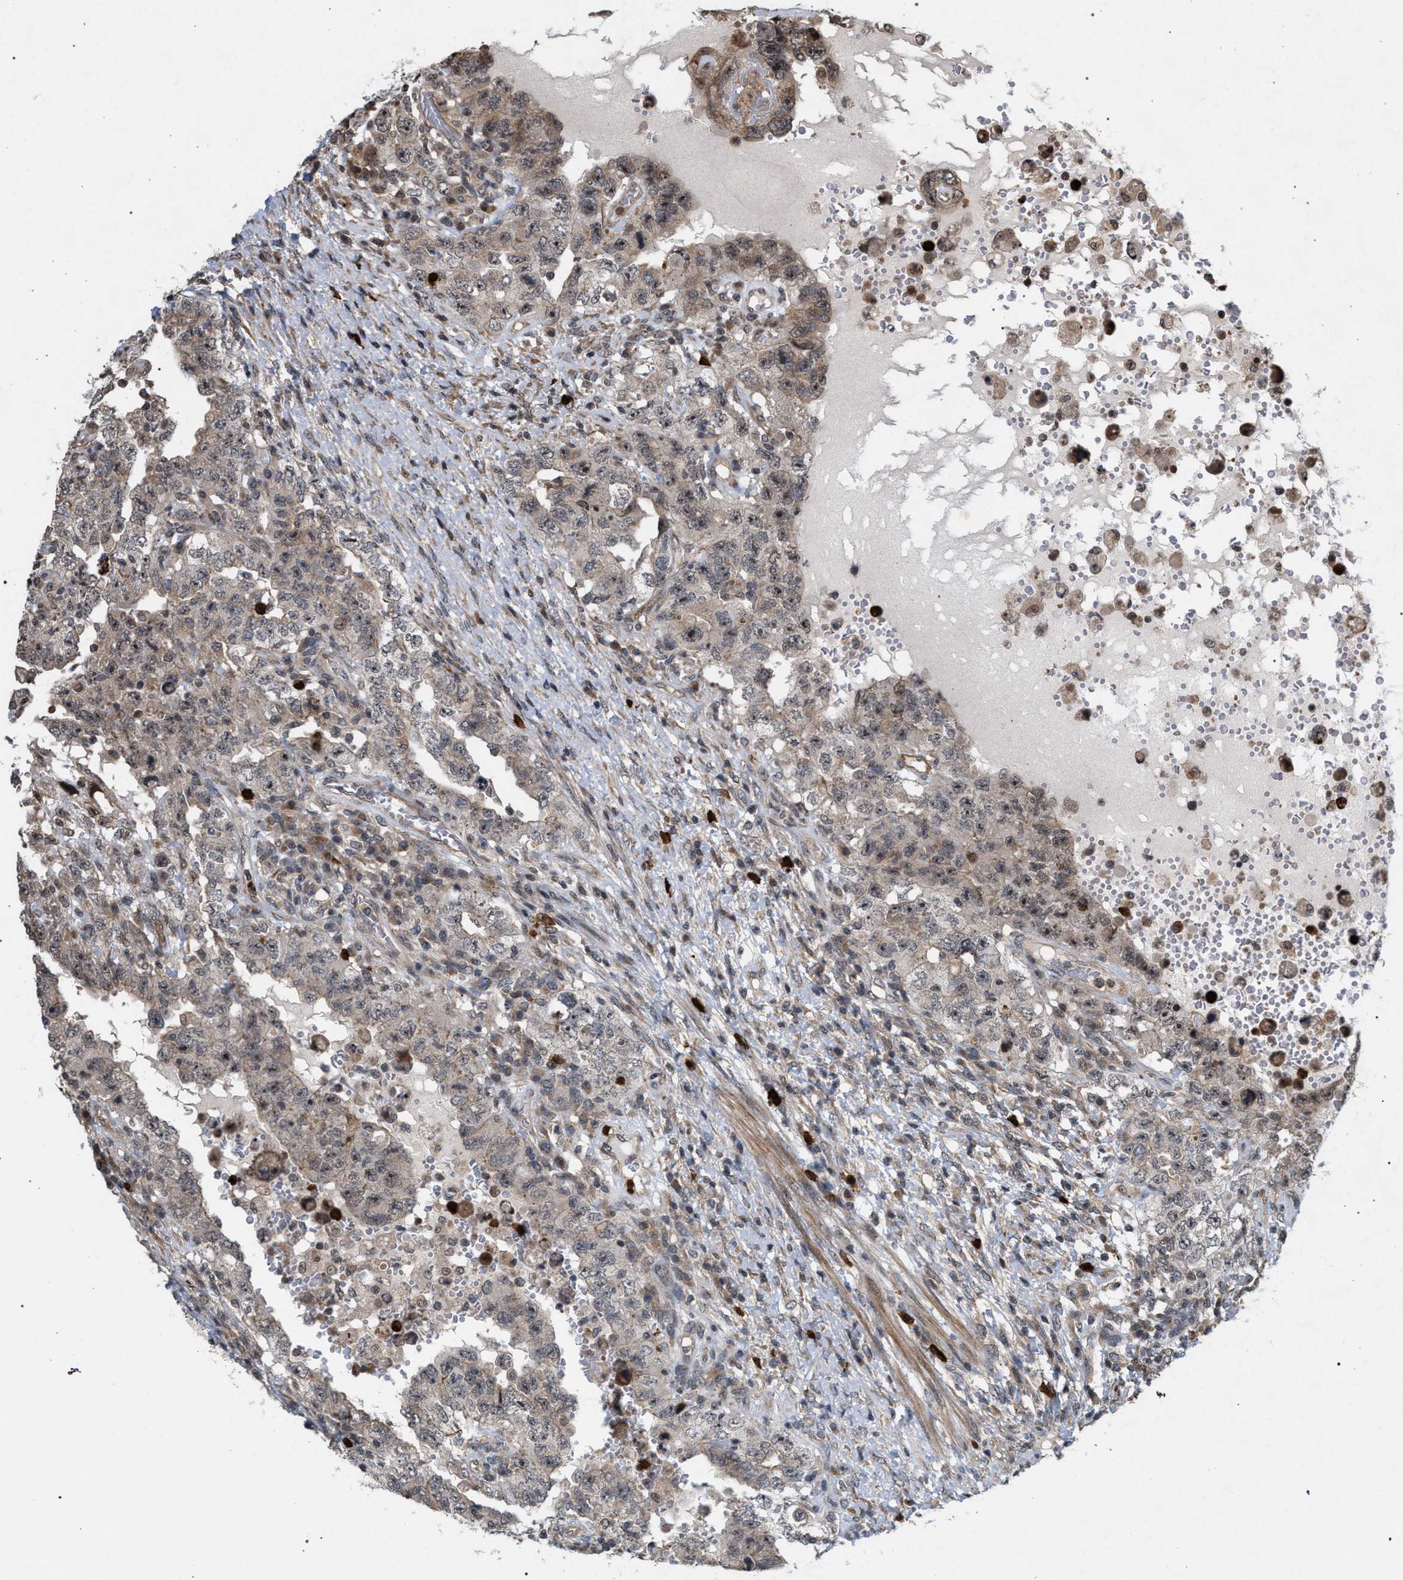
{"staining": {"intensity": "weak", "quantity": "<25%", "location": "cytoplasmic/membranous,nuclear"}, "tissue": "testis cancer", "cell_type": "Tumor cells", "image_type": "cancer", "snomed": [{"axis": "morphology", "description": "Carcinoma, Embryonal, NOS"}, {"axis": "topography", "description": "Testis"}], "caption": "This is an immunohistochemistry image of testis cancer. There is no positivity in tumor cells.", "gene": "IRAK4", "patient": {"sex": "male", "age": 26}}